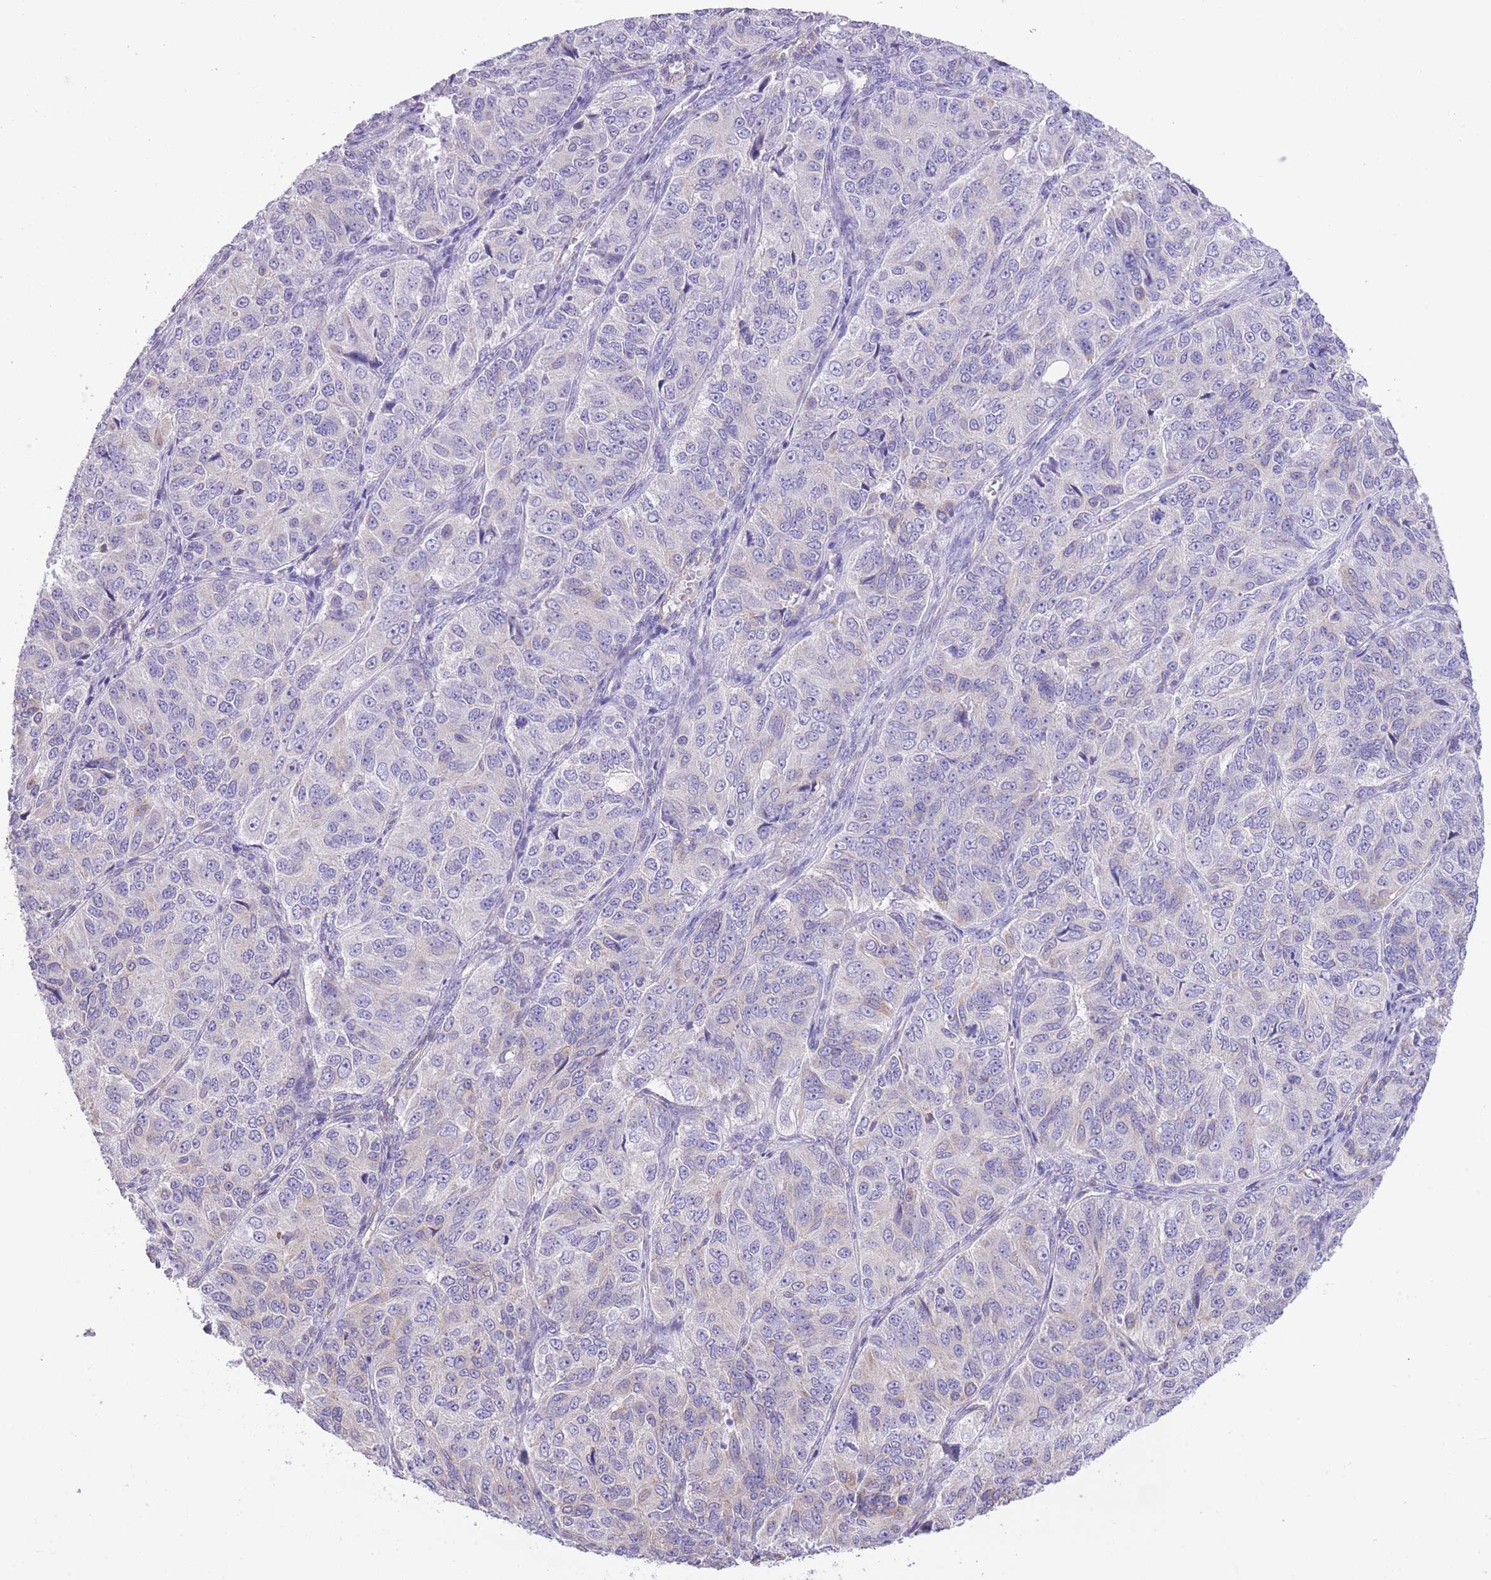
{"staining": {"intensity": "negative", "quantity": "none", "location": "none"}, "tissue": "ovarian cancer", "cell_type": "Tumor cells", "image_type": "cancer", "snomed": [{"axis": "morphology", "description": "Carcinoma, endometroid"}, {"axis": "topography", "description": "Ovary"}], "caption": "Ovarian cancer (endometroid carcinoma) stained for a protein using IHC shows no positivity tumor cells.", "gene": "RHOU", "patient": {"sex": "female", "age": 51}}